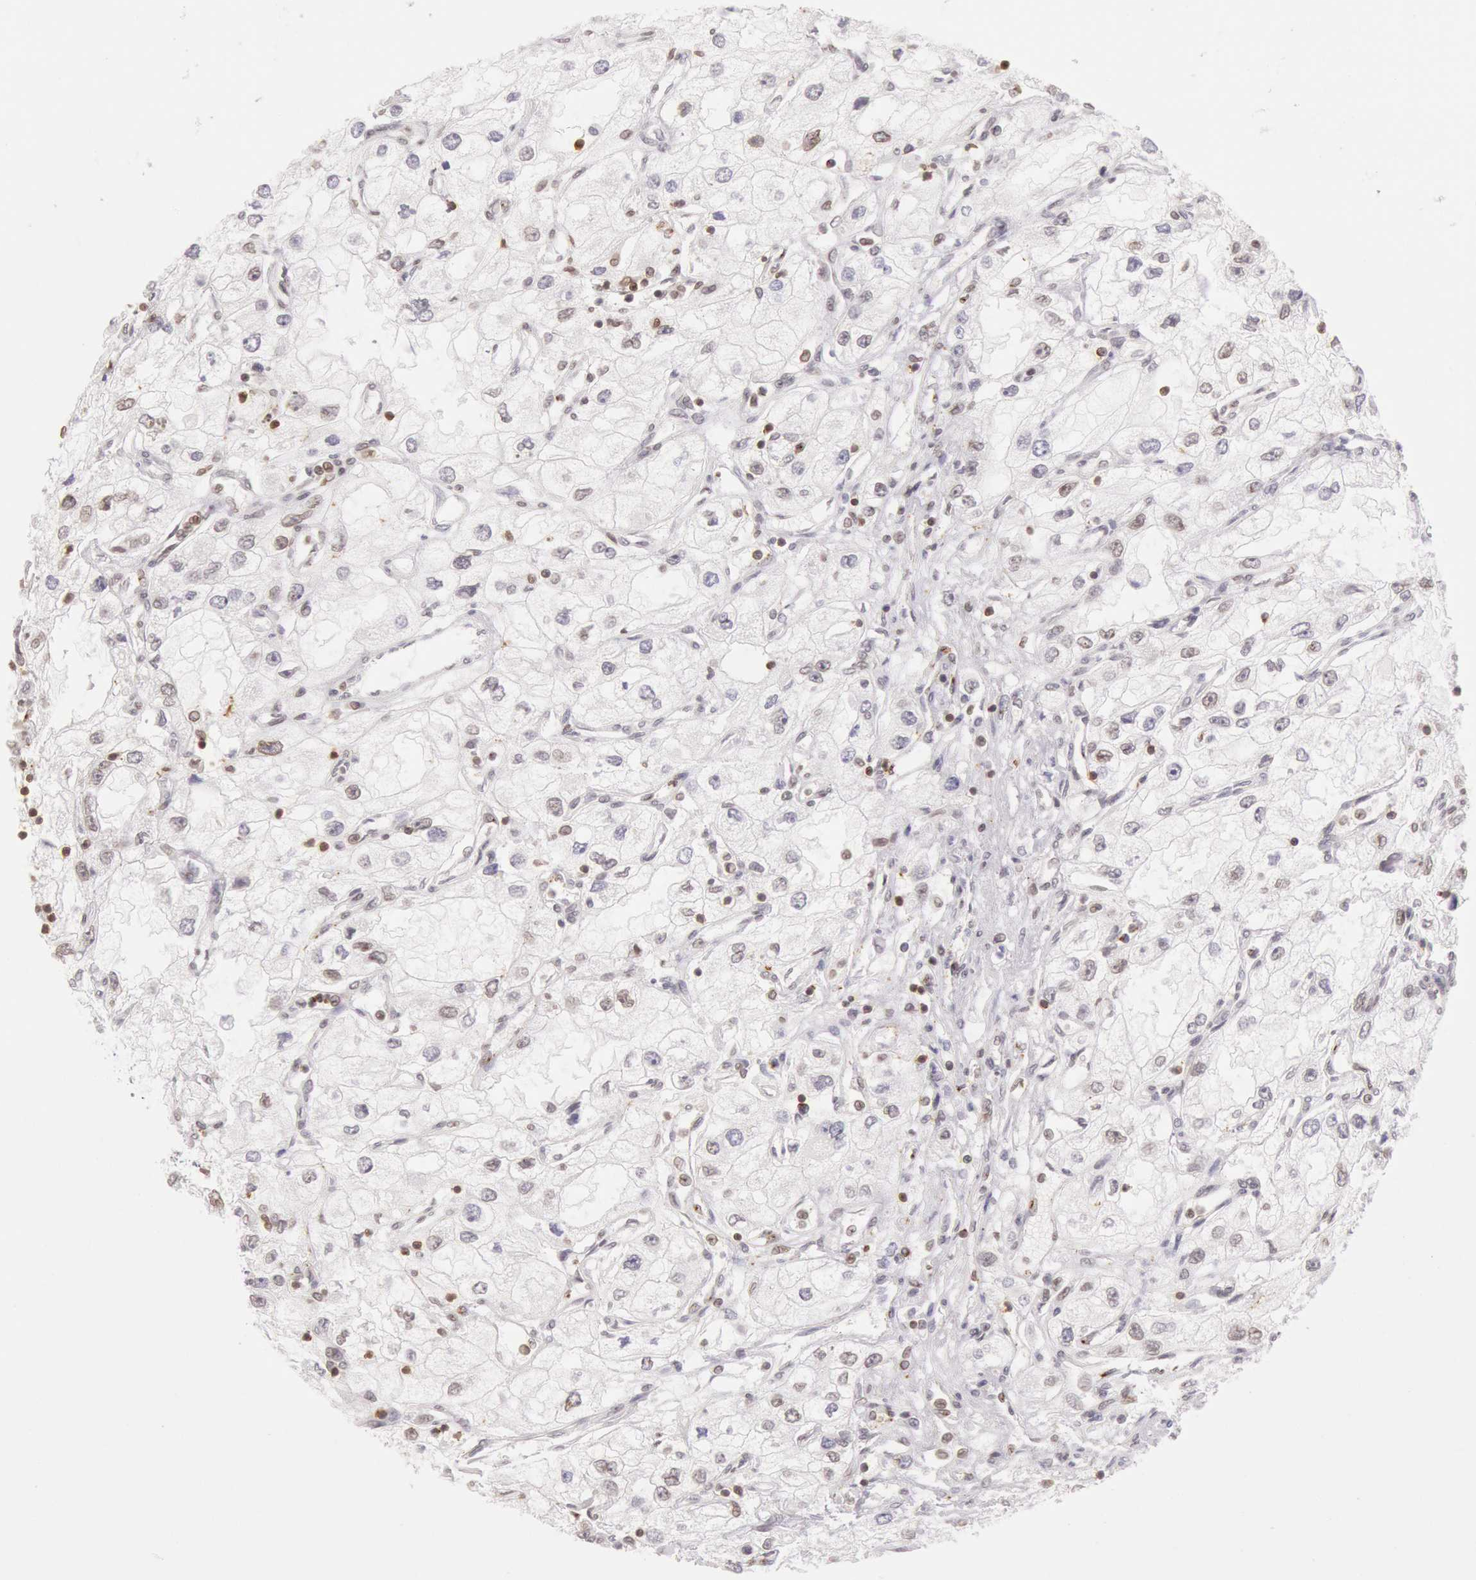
{"staining": {"intensity": "weak", "quantity": "<25%", "location": "nuclear"}, "tissue": "renal cancer", "cell_type": "Tumor cells", "image_type": "cancer", "snomed": [{"axis": "morphology", "description": "Adenocarcinoma, NOS"}, {"axis": "topography", "description": "Kidney"}], "caption": "Photomicrograph shows no protein staining in tumor cells of renal cancer (adenocarcinoma) tissue.", "gene": "HIF1A", "patient": {"sex": "male", "age": 57}}